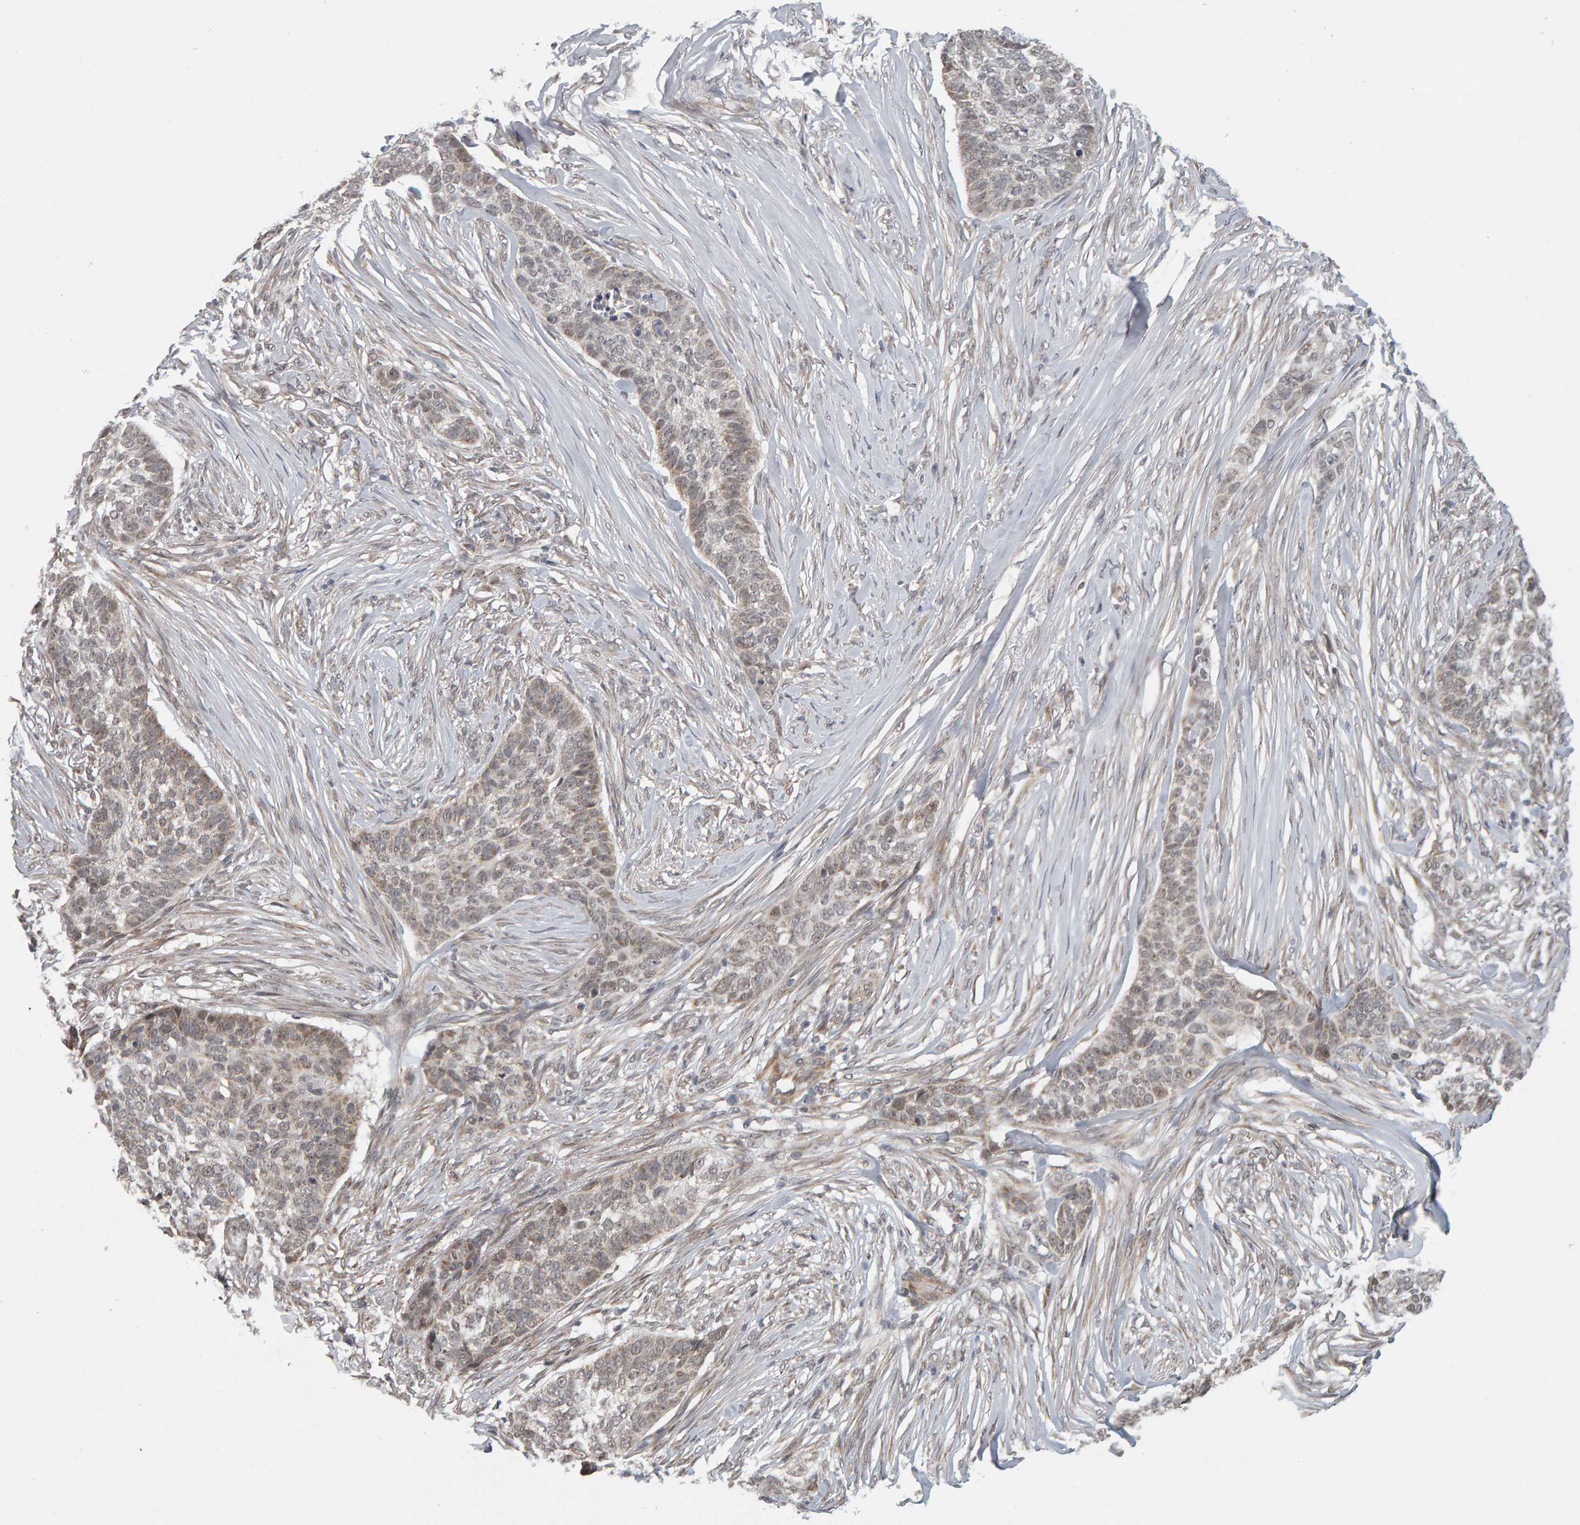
{"staining": {"intensity": "weak", "quantity": "<25%", "location": "cytoplasmic/membranous,nuclear"}, "tissue": "skin cancer", "cell_type": "Tumor cells", "image_type": "cancer", "snomed": [{"axis": "morphology", "description": "Basal cell carcinoma"}, {"axis": "topography", "description": "Skin"}], "caption": "This is a micrograph of immunohistochemistry (IHC) staining of skin cancer, which shows no expression in tumor cells.", "gene": "DAP3", "patient": {"sex": "male", "age": 85}}